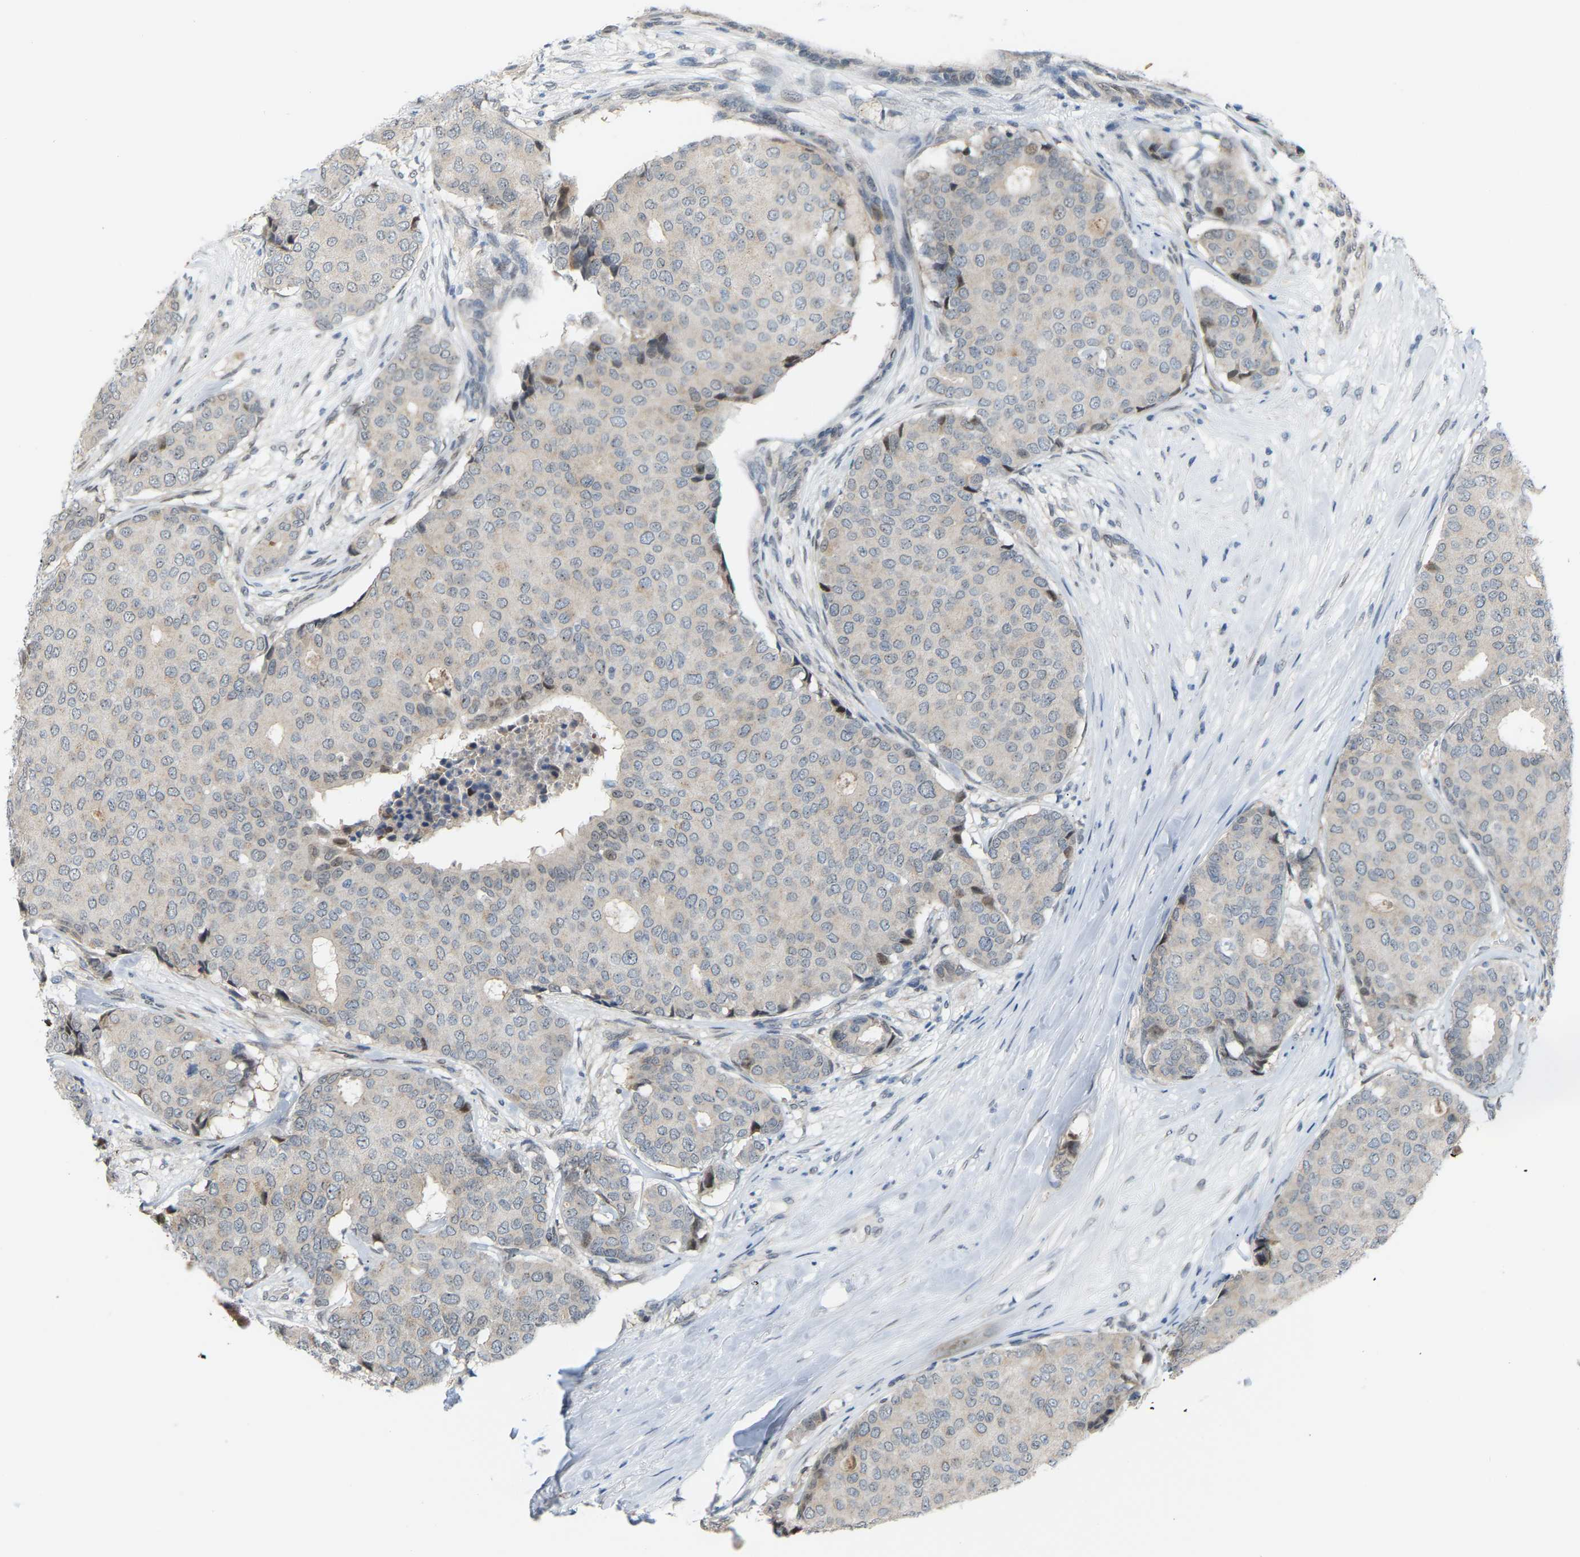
{"staining": {"intensity": "negative", "quantity": "none", "location": "none"}, "tissue": "breast cancer", "cell_type": "Tumor cells", "image_type": "cancer", "snomed": [{"axis": "morphology", "description": "Duct carcinoma"}, {"axis": "topography", "description": "Breast"}], "caption": "A photomicrograph of human invasive ductal carcinoma (breast) is negative for staining in tumor cells. (Immunohistochemistry, brightfield microscopy, high magnification).", "gene": "CROT", "patient": {"sex": "female", "age": 75}}